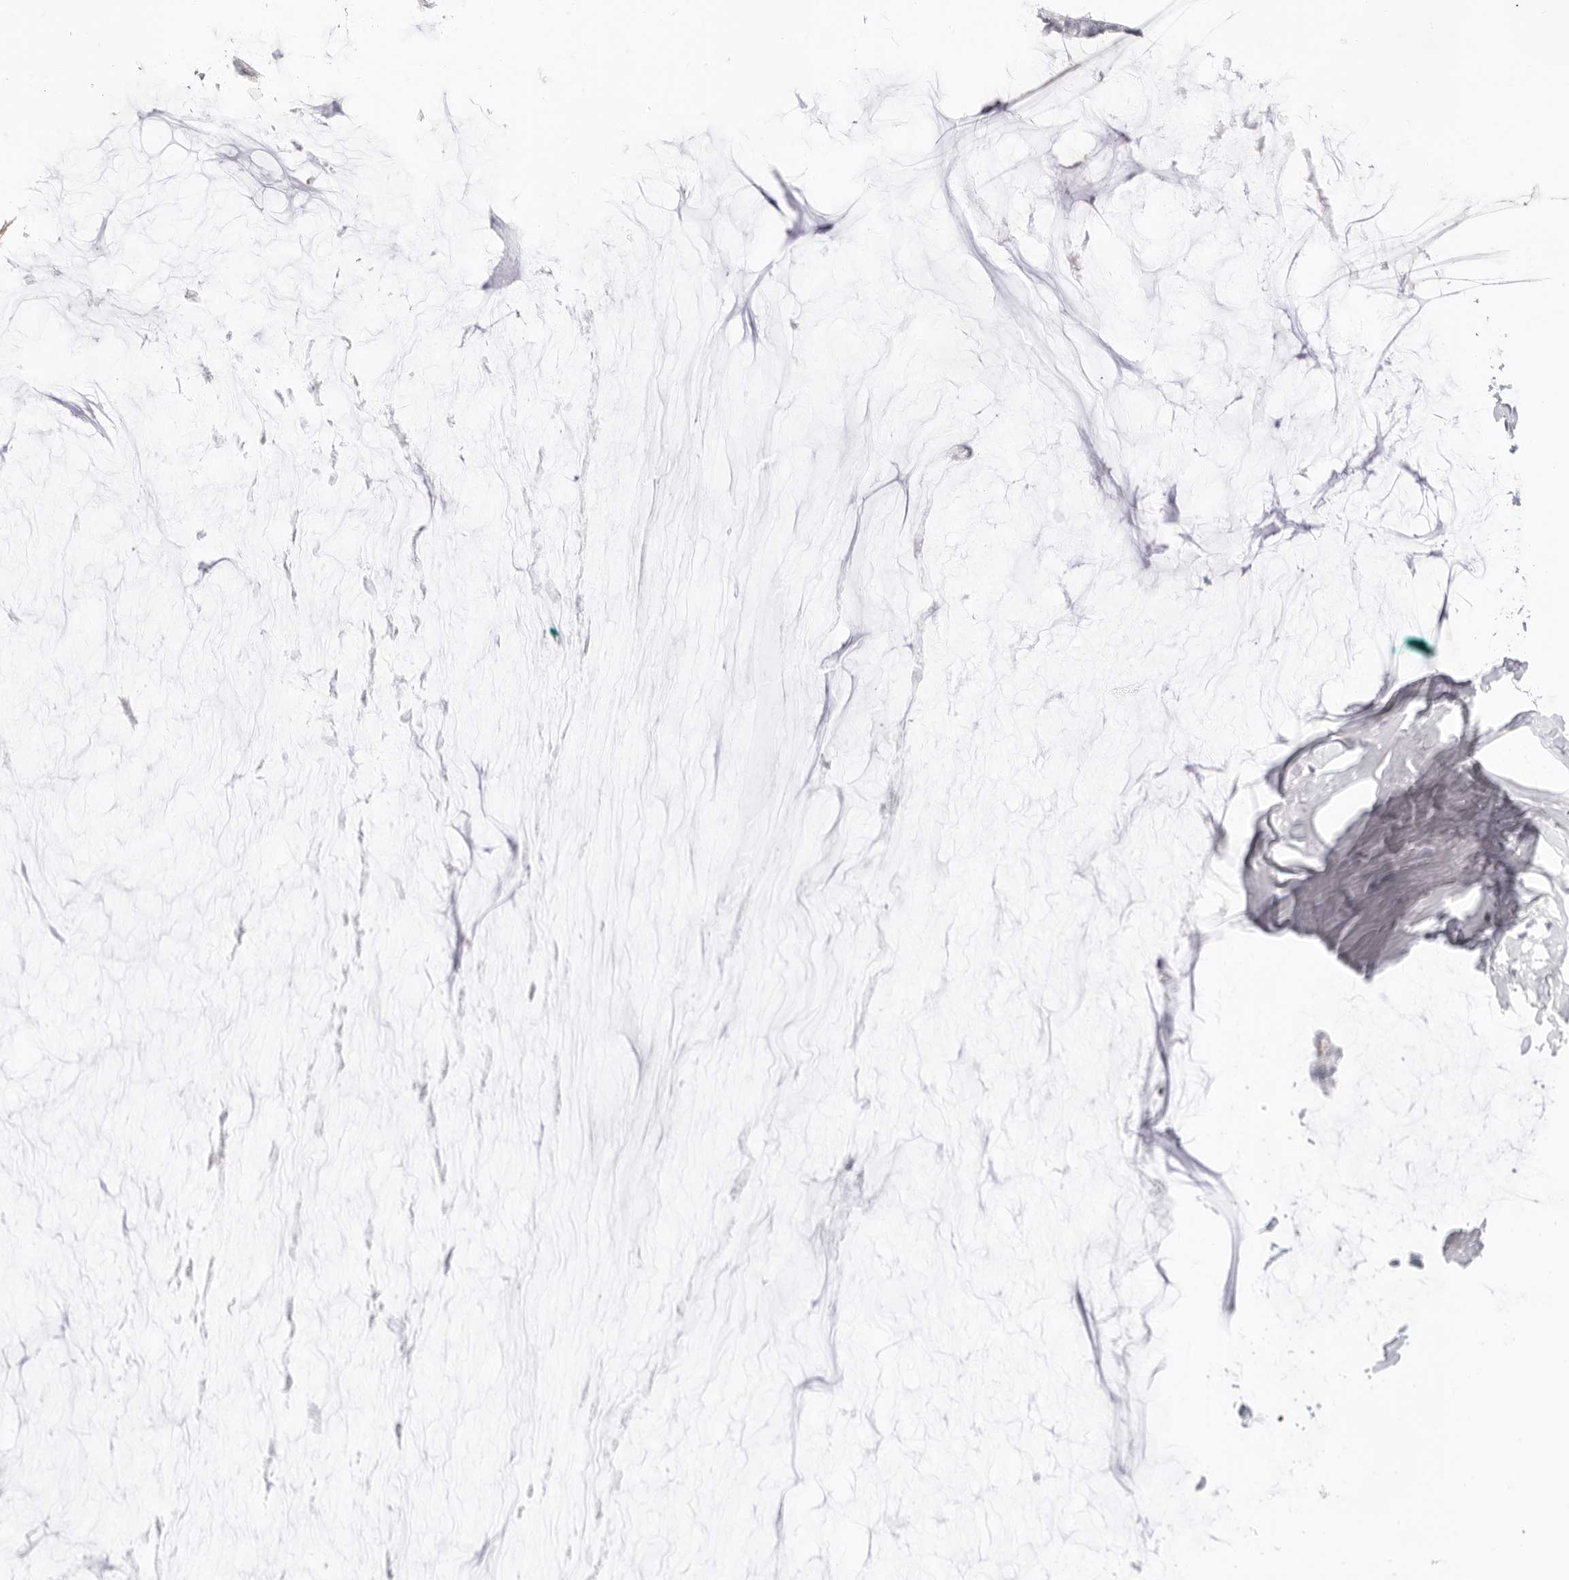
{"staining": {"intensity": "negative", "quantity": "none", "location": "none"}, "tissue": "ovarian cancer", "cell_type": "Tumor cells", "image_type": "cancer", "snomed": [{"axis": "morphology", "description": "Cystadenocarcinoma, mucinous, NOS"}, {"axis": "topography", "description": "Ovary"}], "caption": "Micrograph shows no significant protein expression in tumor cells of ovarian cancer.", "gene": "TNFRSF14", "patient": {"sex": "female", "age": 39}}